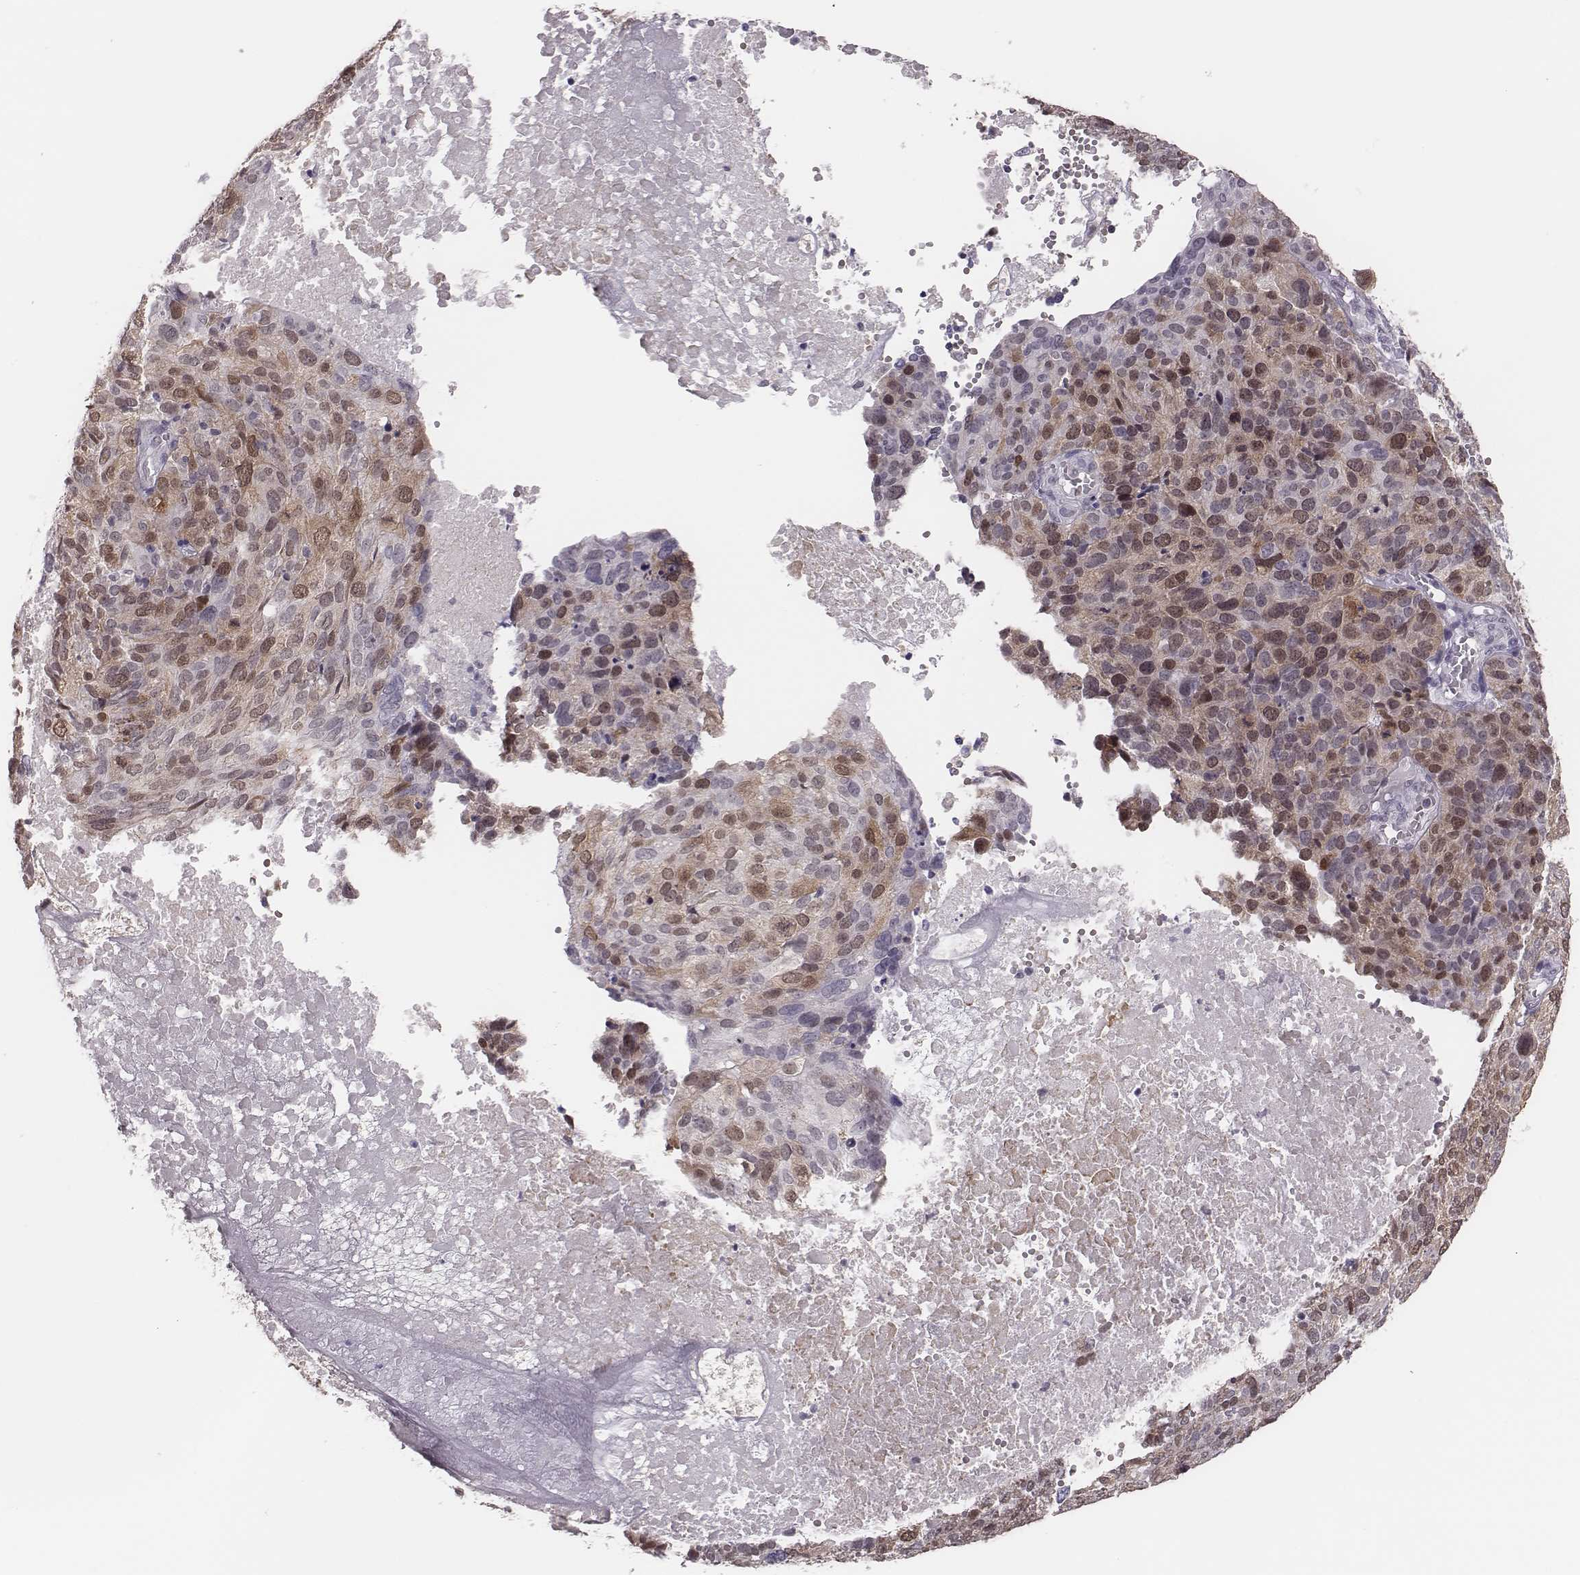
{"staining": {"intensity": "moderate", "quantity": "25%-75%", "location": "cytoplasmic/membranous,nuclear"}, "tissue": "ovarian cancer", "cell_type": "Tumor cells", "image_type": "cancer", "snomed": [{"axis": "morphology", "description": "Carcinoma, endometroid"}, {"axis": "topography", "description": "Ovary"}], "caption": "Brown immunohistochemical staining in ovarian cancer (endometroid carcinoma) demonstrates moderate cytoplasmic/membranous and nuclear expression in about 25%-75% of tumor cells.", "gene": "PBK", "patient": {"sex": "female", "age": 58}}